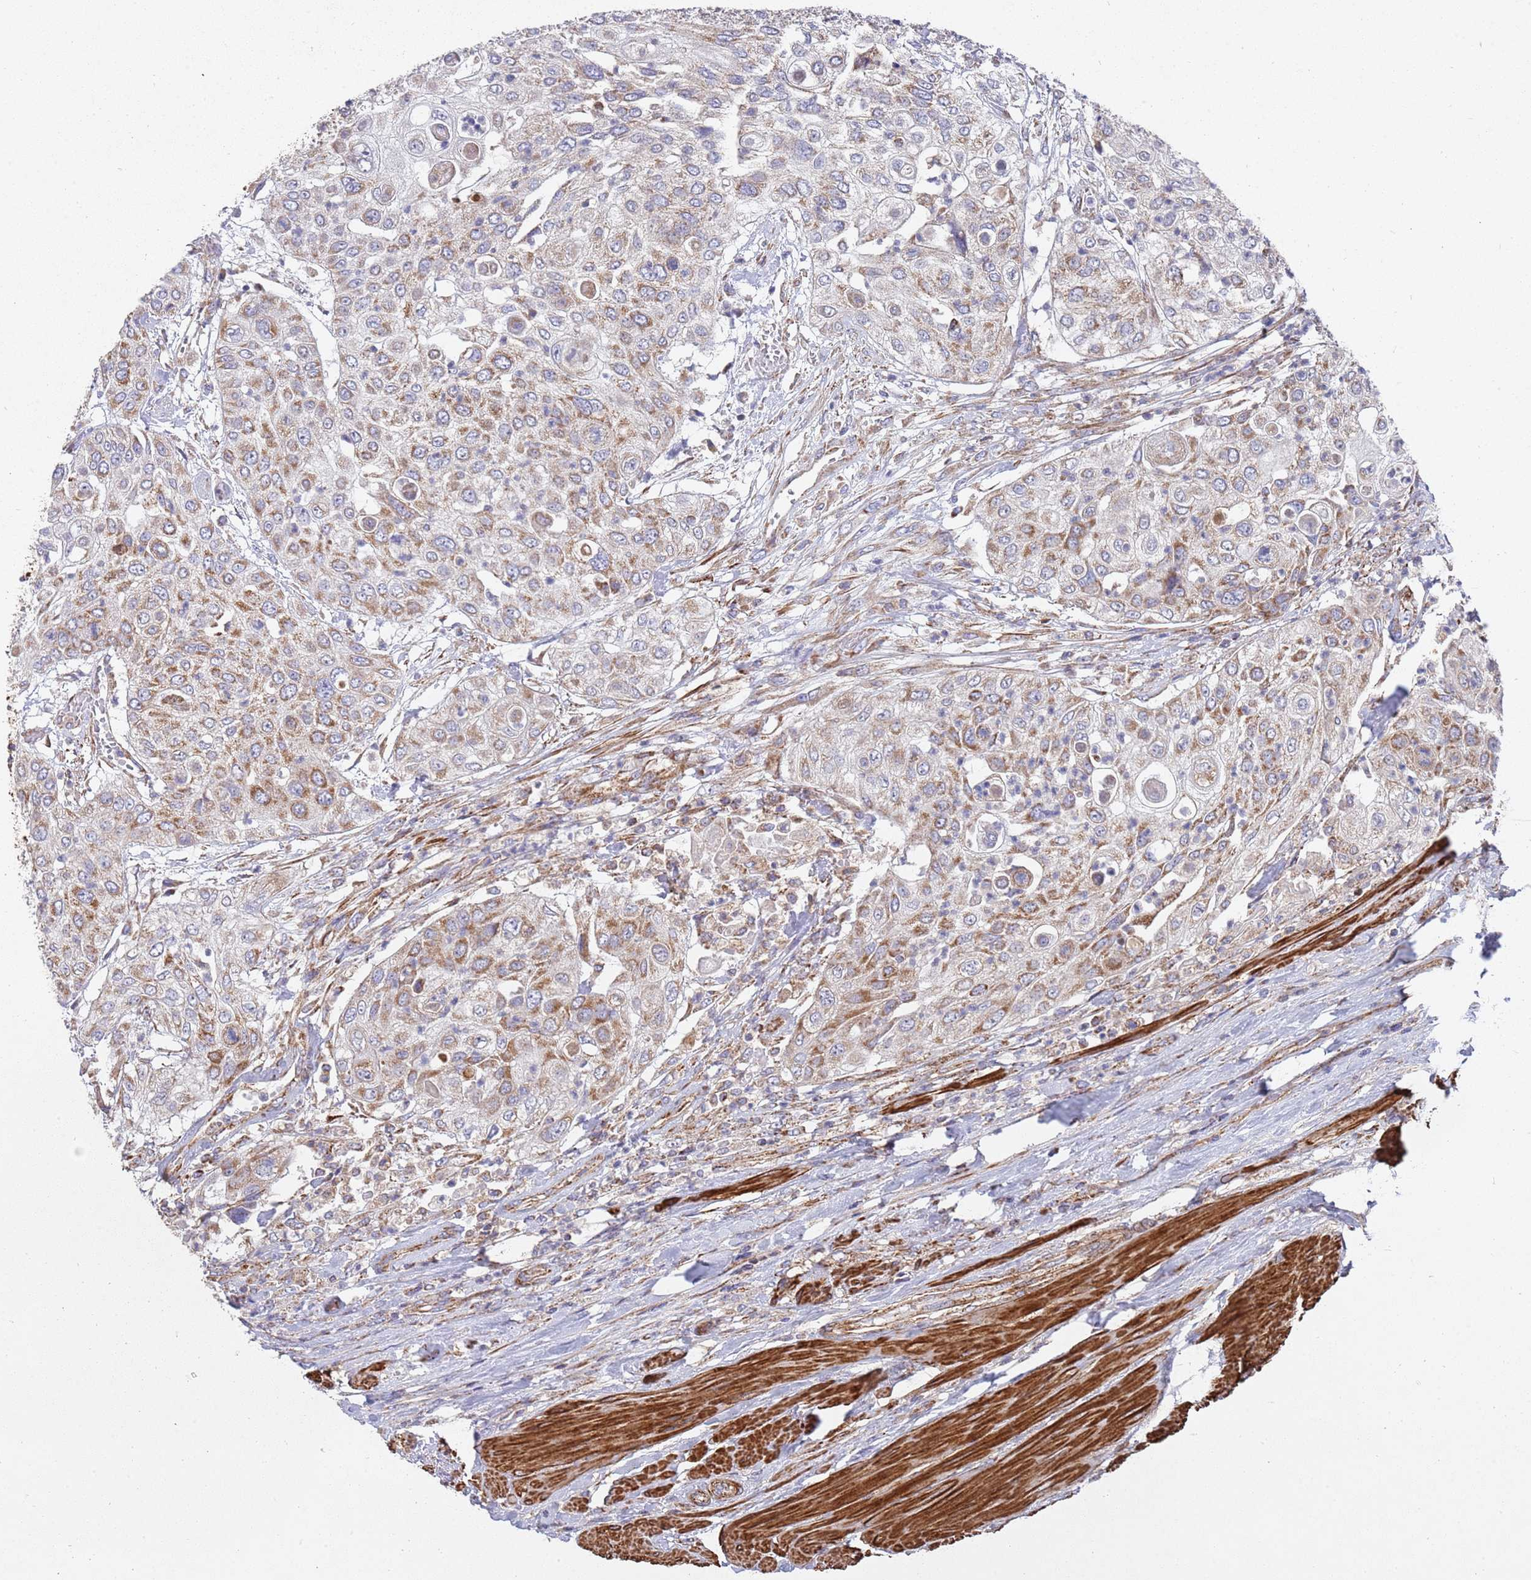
{"staining": {"intensity": "moderate", "quantity": "25%-75%", "location": "cytoplasmic/membranous"}, "tissue": "urothelial cancer", "cell_type": "Tumor cells", "image_type": "cancer", "snomed": [{"axis": "morphology", "description": "Urothelial carcinoma, High grade"}, {"axis": "topography", "description": "Urinary bladder"}], "caption": "High-grade urothelial carcinoma stained for a protein (brown) shows moderate cytoplasmic/membranous positive staining in about 25%-75% of tumor cells.", "gene": "WDFY3", "patient": {"sex": "female", "age": 79}}